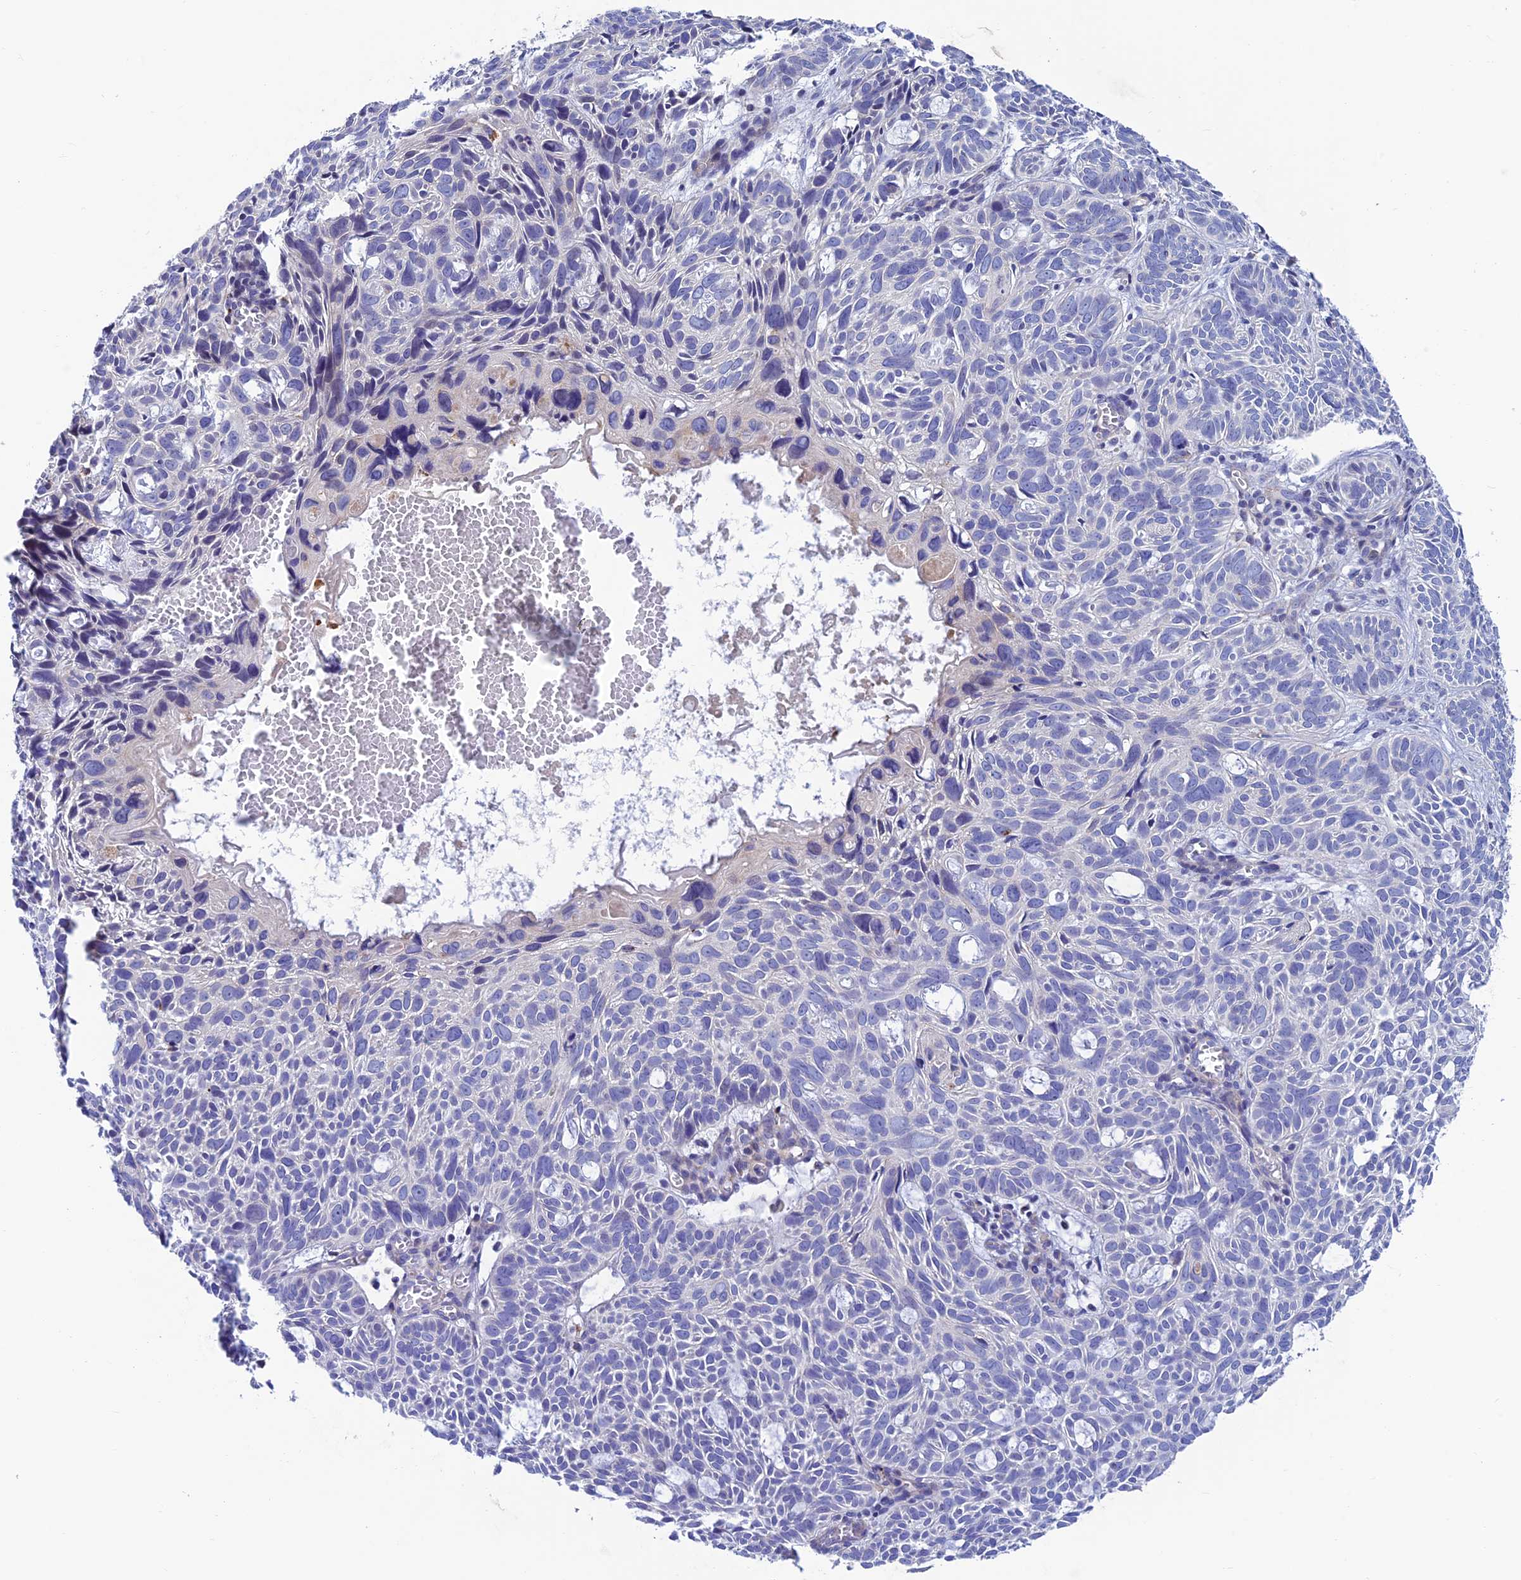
{"staining": {"intensity": "negative", "quantity": "none", "location": "none"}, "tissue": "skin cancer", "cell_type": "Tumor cells", "image_type": "cancer", "snomed": [{"axis": "morphology", "description": "Basal cell carcinoma"}, {"axis": "topography", "description": "Skin"}], "caption": "High magnification brightfield microscopy of basal cell carcinoma (skin) stained with DAB (brown) and counterstained with hematoxylin (blue): tumor cells show no significant positivity. The staining was performed using DAB to visualize the protein expression in brown, while the nuclei were stained in blue with hematoxylin (Magnification: 20x).", "gene": "FAM178B", "patient": {"sex": "male", "age": 69}}